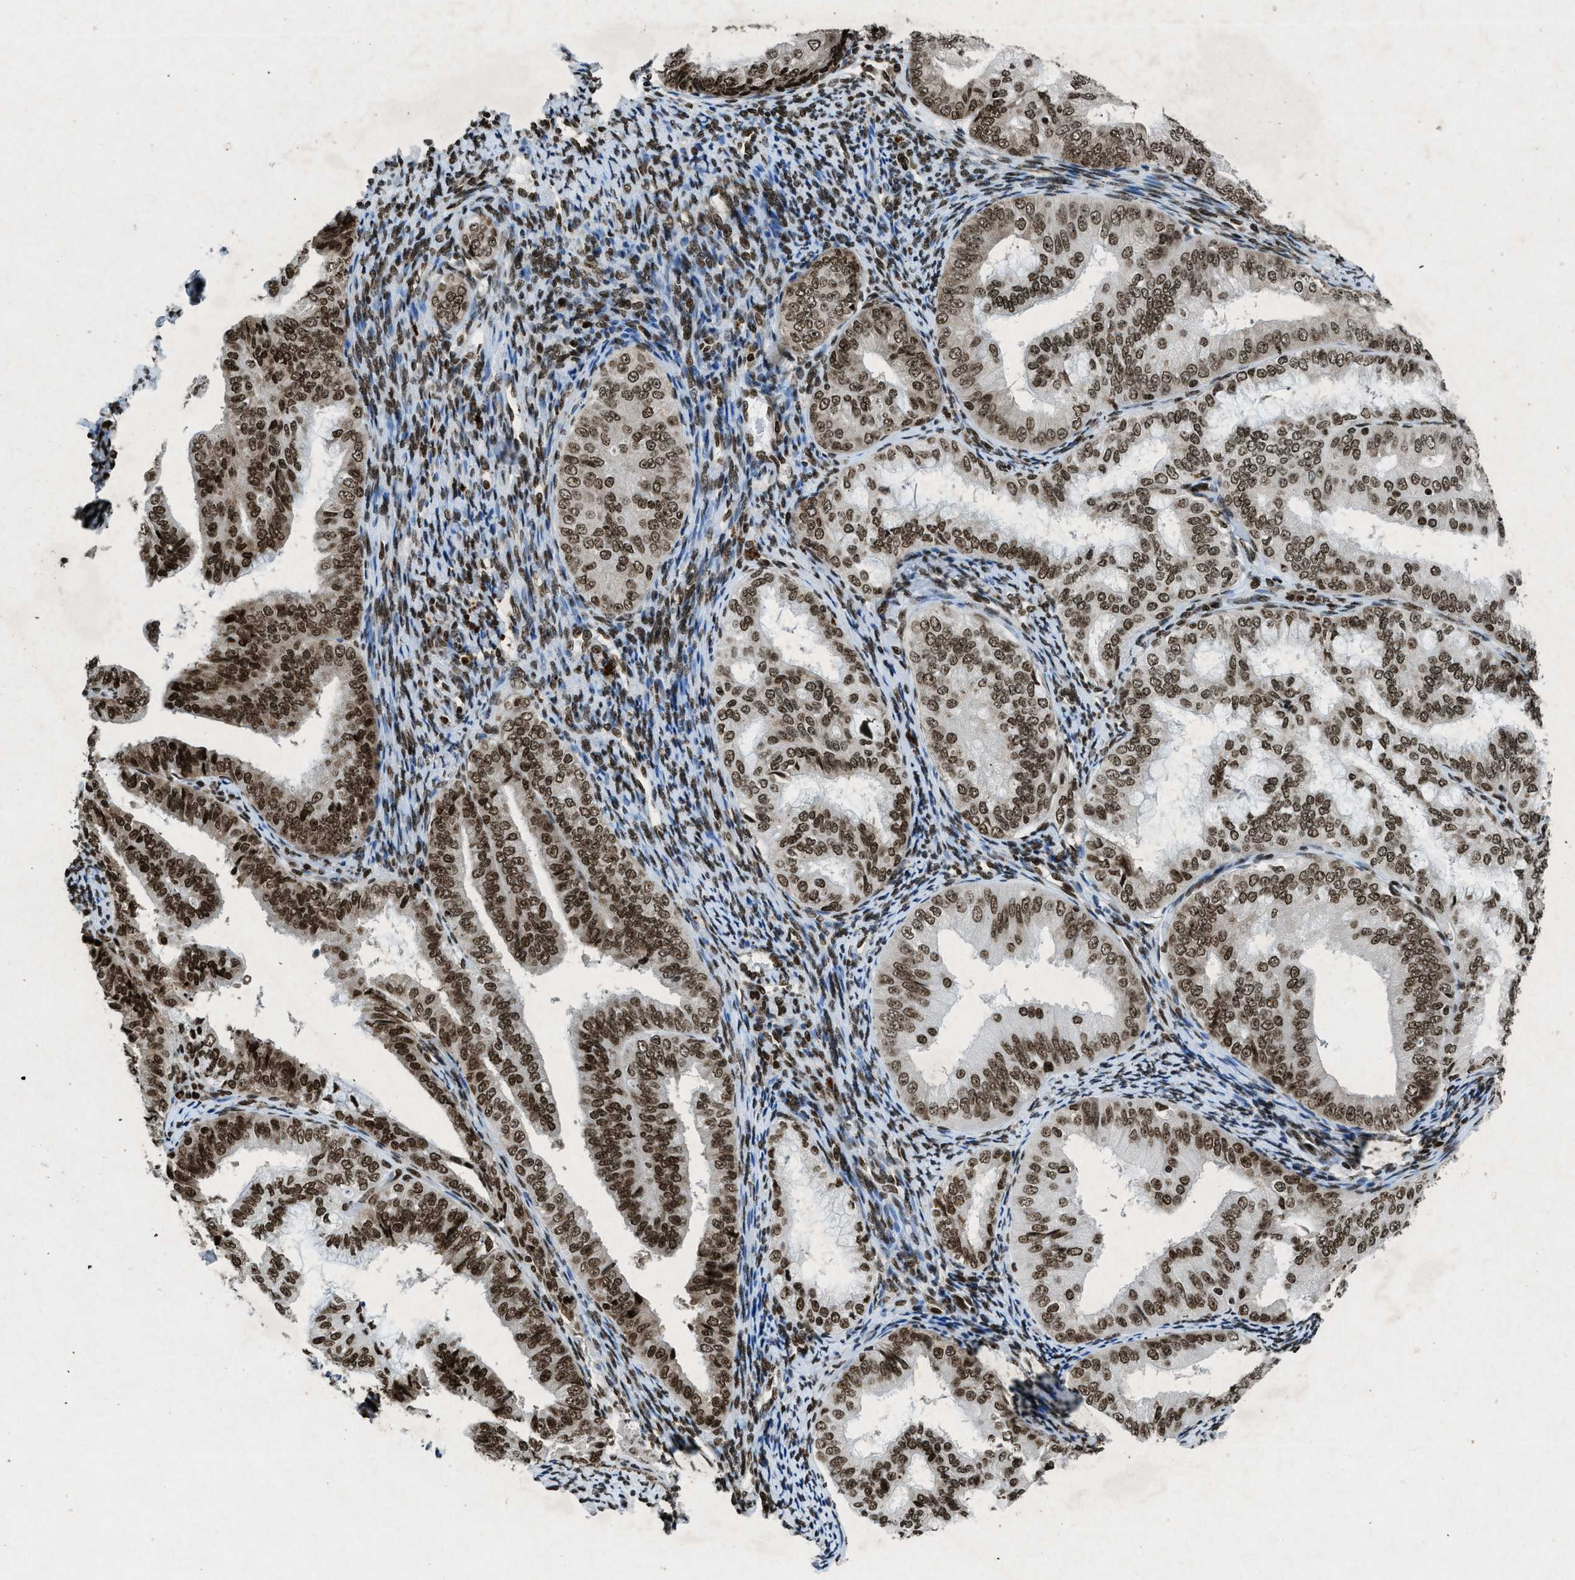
{"staining": {"intensity": "strong", "quantity": ">75%", "location": "nuclear"}, "tissue": "endometrial cancer", "cell_type": "Tumor cells", "image_type": "cancer", "snomed": [{"axis": "morphology", "description": "Adenocarcinoma, NOS"}, {"axis": "topography", "description": "Endometrium"}], "caption": "Human endometrial cancer (adenocarcinoma) stained with a brown dye reveals strong nuclear positive expression in approximately >75% of tumor cells.", "gene": "NXF1", "patient": {"sex": "female", "age": 63}}